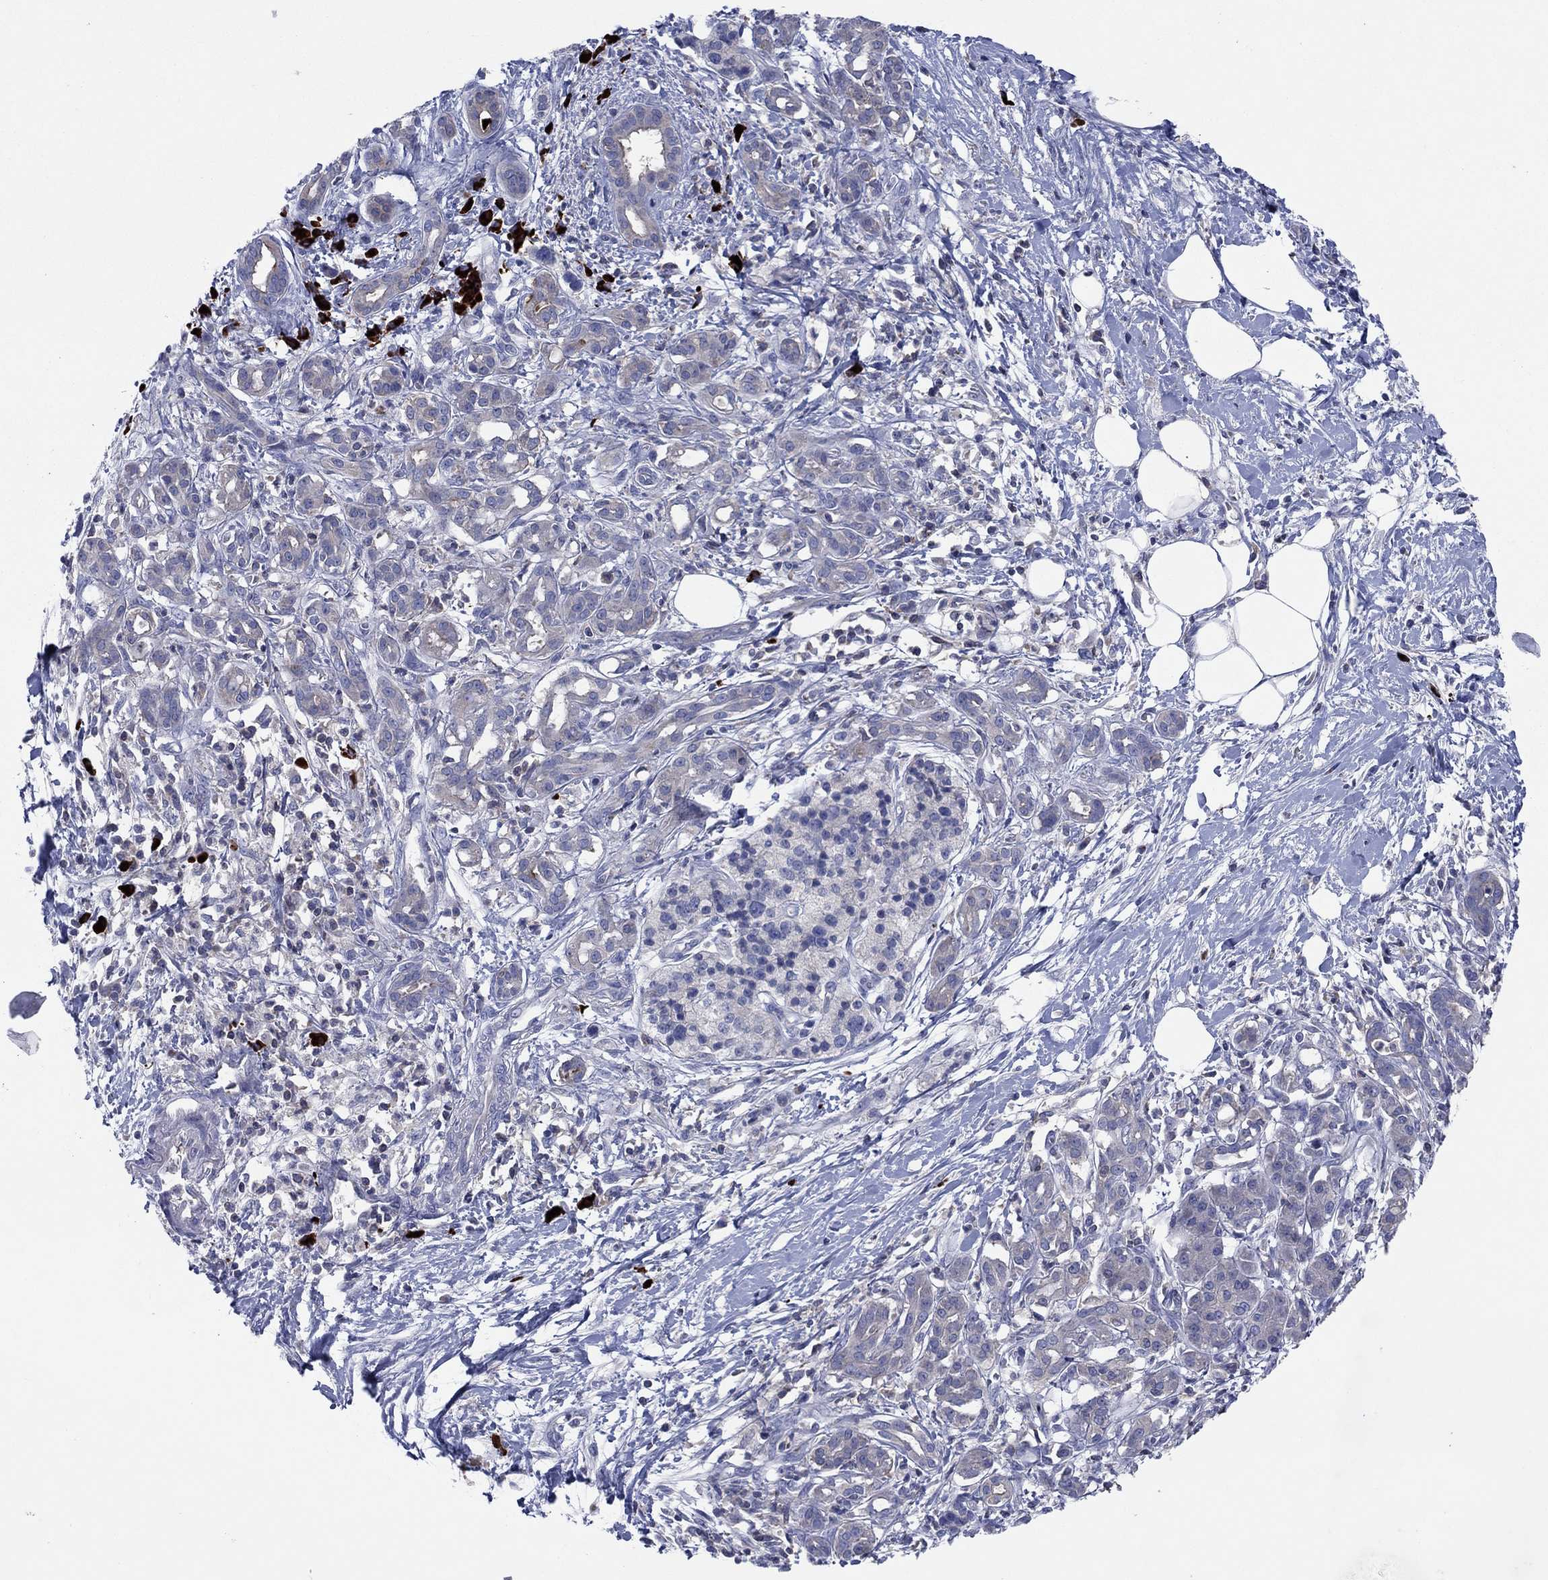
{"staining": {"intensity": "negative", "quantity": "none", "location": "none"}, "tissue": "pancreatic cancer", "cell_type": "Tumor cells", "image_type": "cancer", "snomed": [{"axis": "morphology", "description": "Adenocarcinoma, NOS"}, {"axis": "topography", "description": "Pancreas"}], "caption": "Immunohistochemistry photomicrograph of neoplastic tissue: human pancreatic cancer (adenocarcinoma) stained with DAB (3,3'-diaminobenzidine) demonstrates no significant protein staining in tumor cells.", "gene": "PVR", "patient": {"sex": "male", "age": 72}}